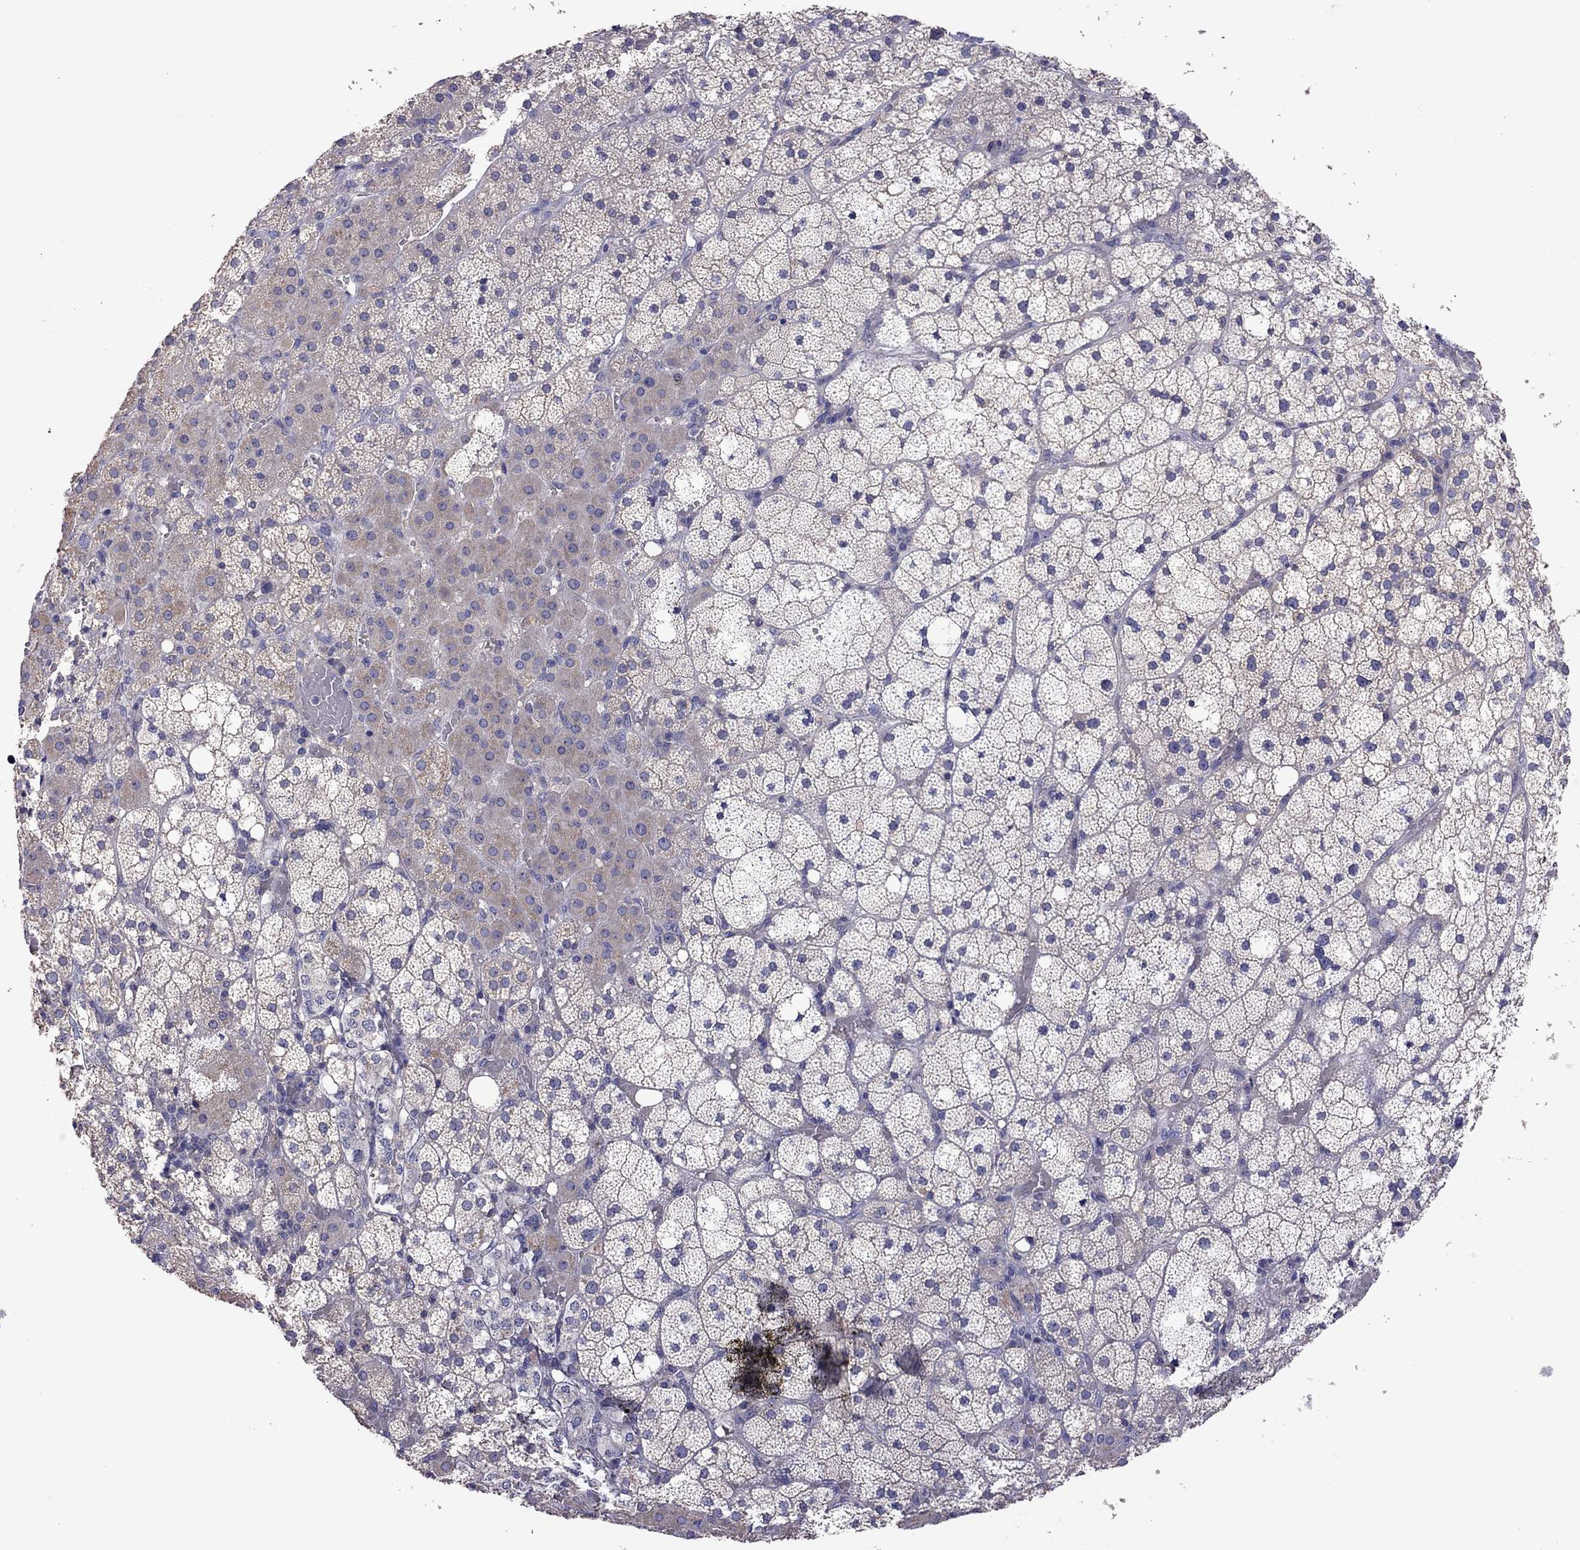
{"staining": {"intensity": "weak", "quantity": "<25%", "location": "cytoplasmic/membranous"}, "tissue": "adrenal gland", "cell_type": "Glandular cells", "image_type": "normal", "snomed": [{"axis": "morphology", "description": "Normal tissue, NOS"}, {"axis": "topography", "description": "Adrenal gland"}], "caption": "Immunohistochemistry of unremarkable human adrenal gland demonstrates no positivity in glandular cells. The staining was performed using DAB to visualize the protein expression in brown, while the nuclei were stained in blue with hematoxylin (Magnification: 20x).", "gene": "RTP5", "patient": {"sex": "male", "age": 53}}